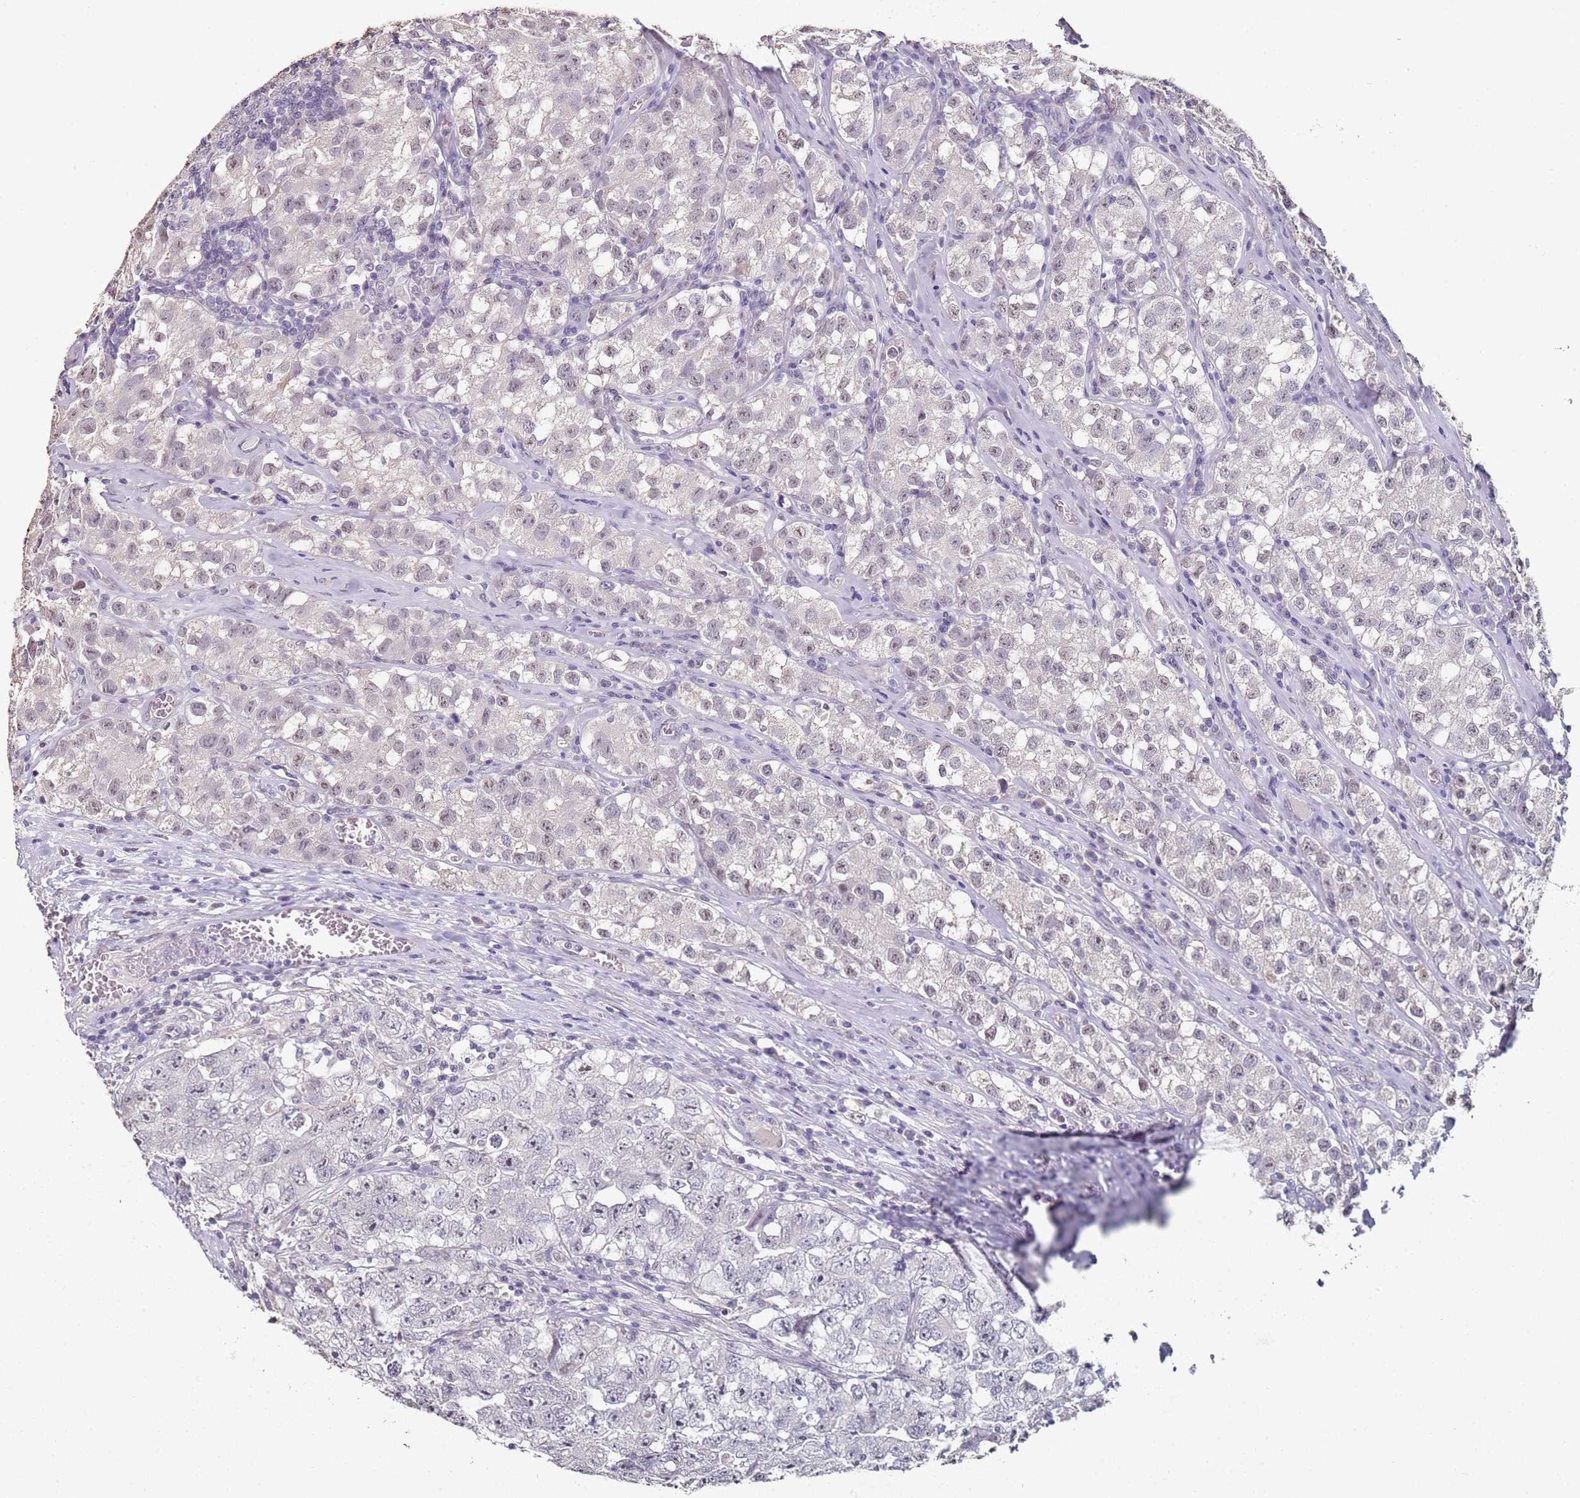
{"staining": {"intensity": "weak", "quantity": "<25%", "location": "nuclear"}, "tissue": "testis cancer", "cell_type": "Tumor cells", "image_type": "cancer", "snomed": [{"axis": "morphology", "description": "Seminoma, NOS"}, {"axis": "morphology", "description": "Carcinoma, Embryonal, NOS"}, {"axis": "topography", "description": "Testis"}], "caption": "The histopathology image reveals no significant staining in tumor cells of seminoma (testis).", "gene": "DNAH11", "patient": {"sex": "male", "age": 43}}